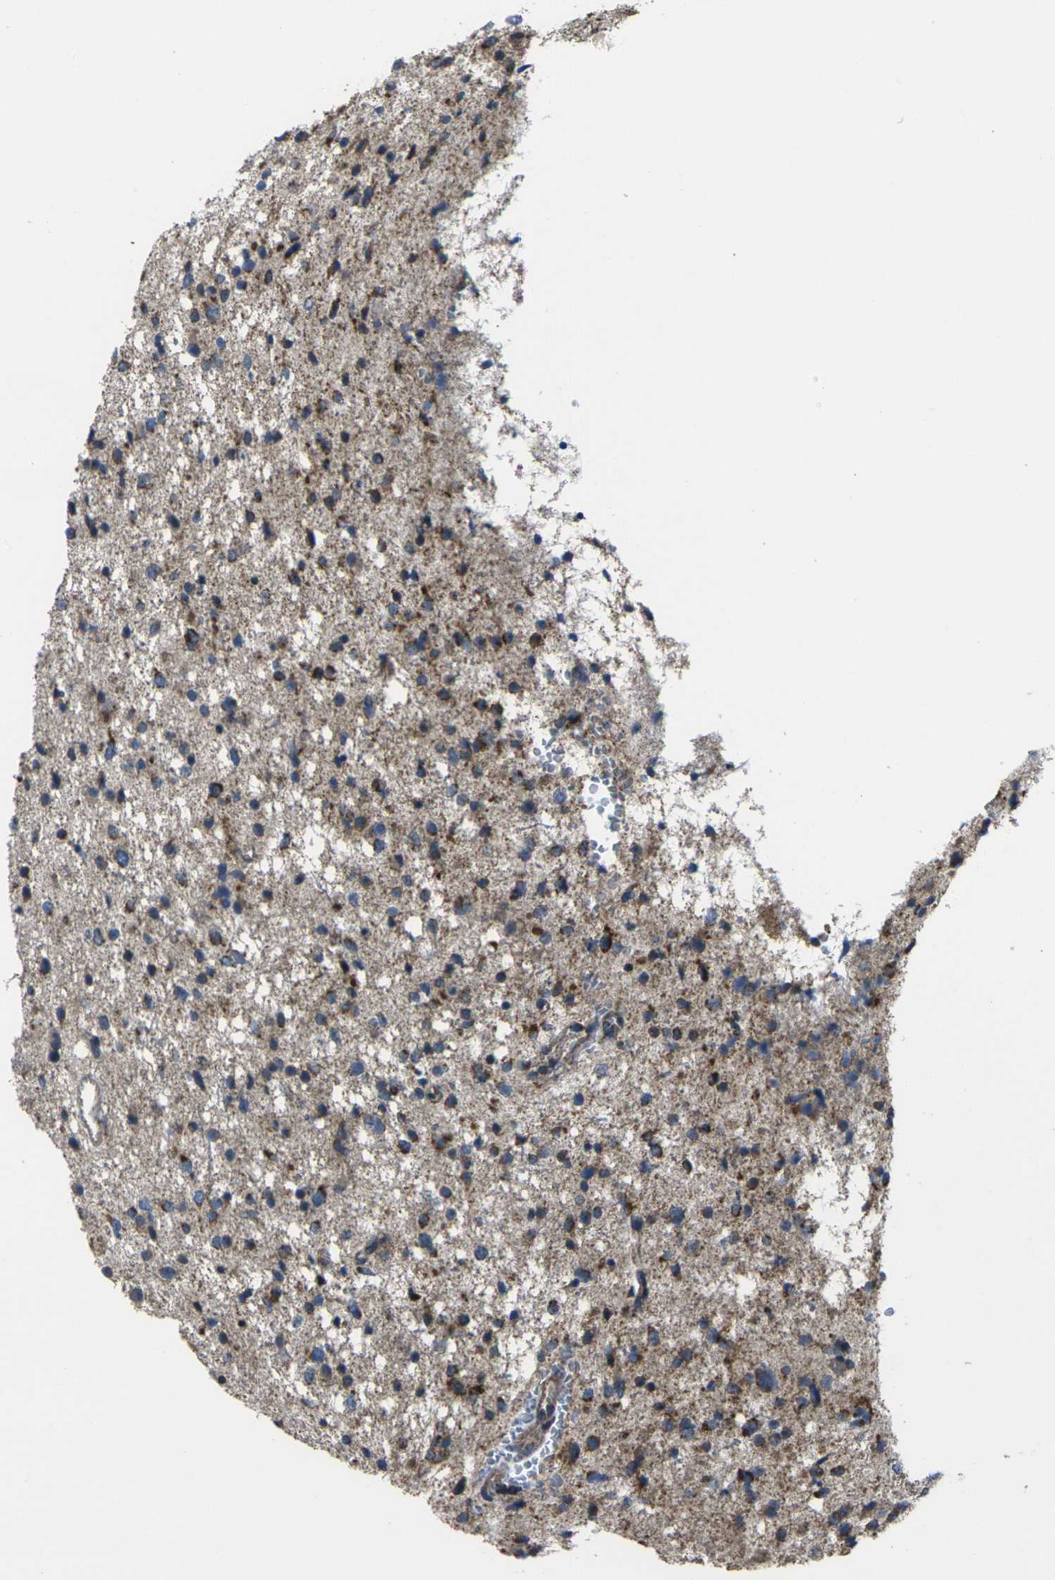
{"staining": {"intensity": "moderate", "quantity": "25%-75%", "location": "cytoplasmic/membranous"}, "tissue": "glioma", "cell_type": "Tumor cells", "image_type": "cancer", "snomed": [{"axis": "morphology", "description": "Glioma, malignant, Low grade"}, {"axis": "topography", "description": "Brain"}], "caption": "Human malignant low-grade glioma stained with a protein marker demonstrates moderate staining in tumor cells.", "gene": "TMEM120B", "patient": {"sex": "female", "age": 37}}